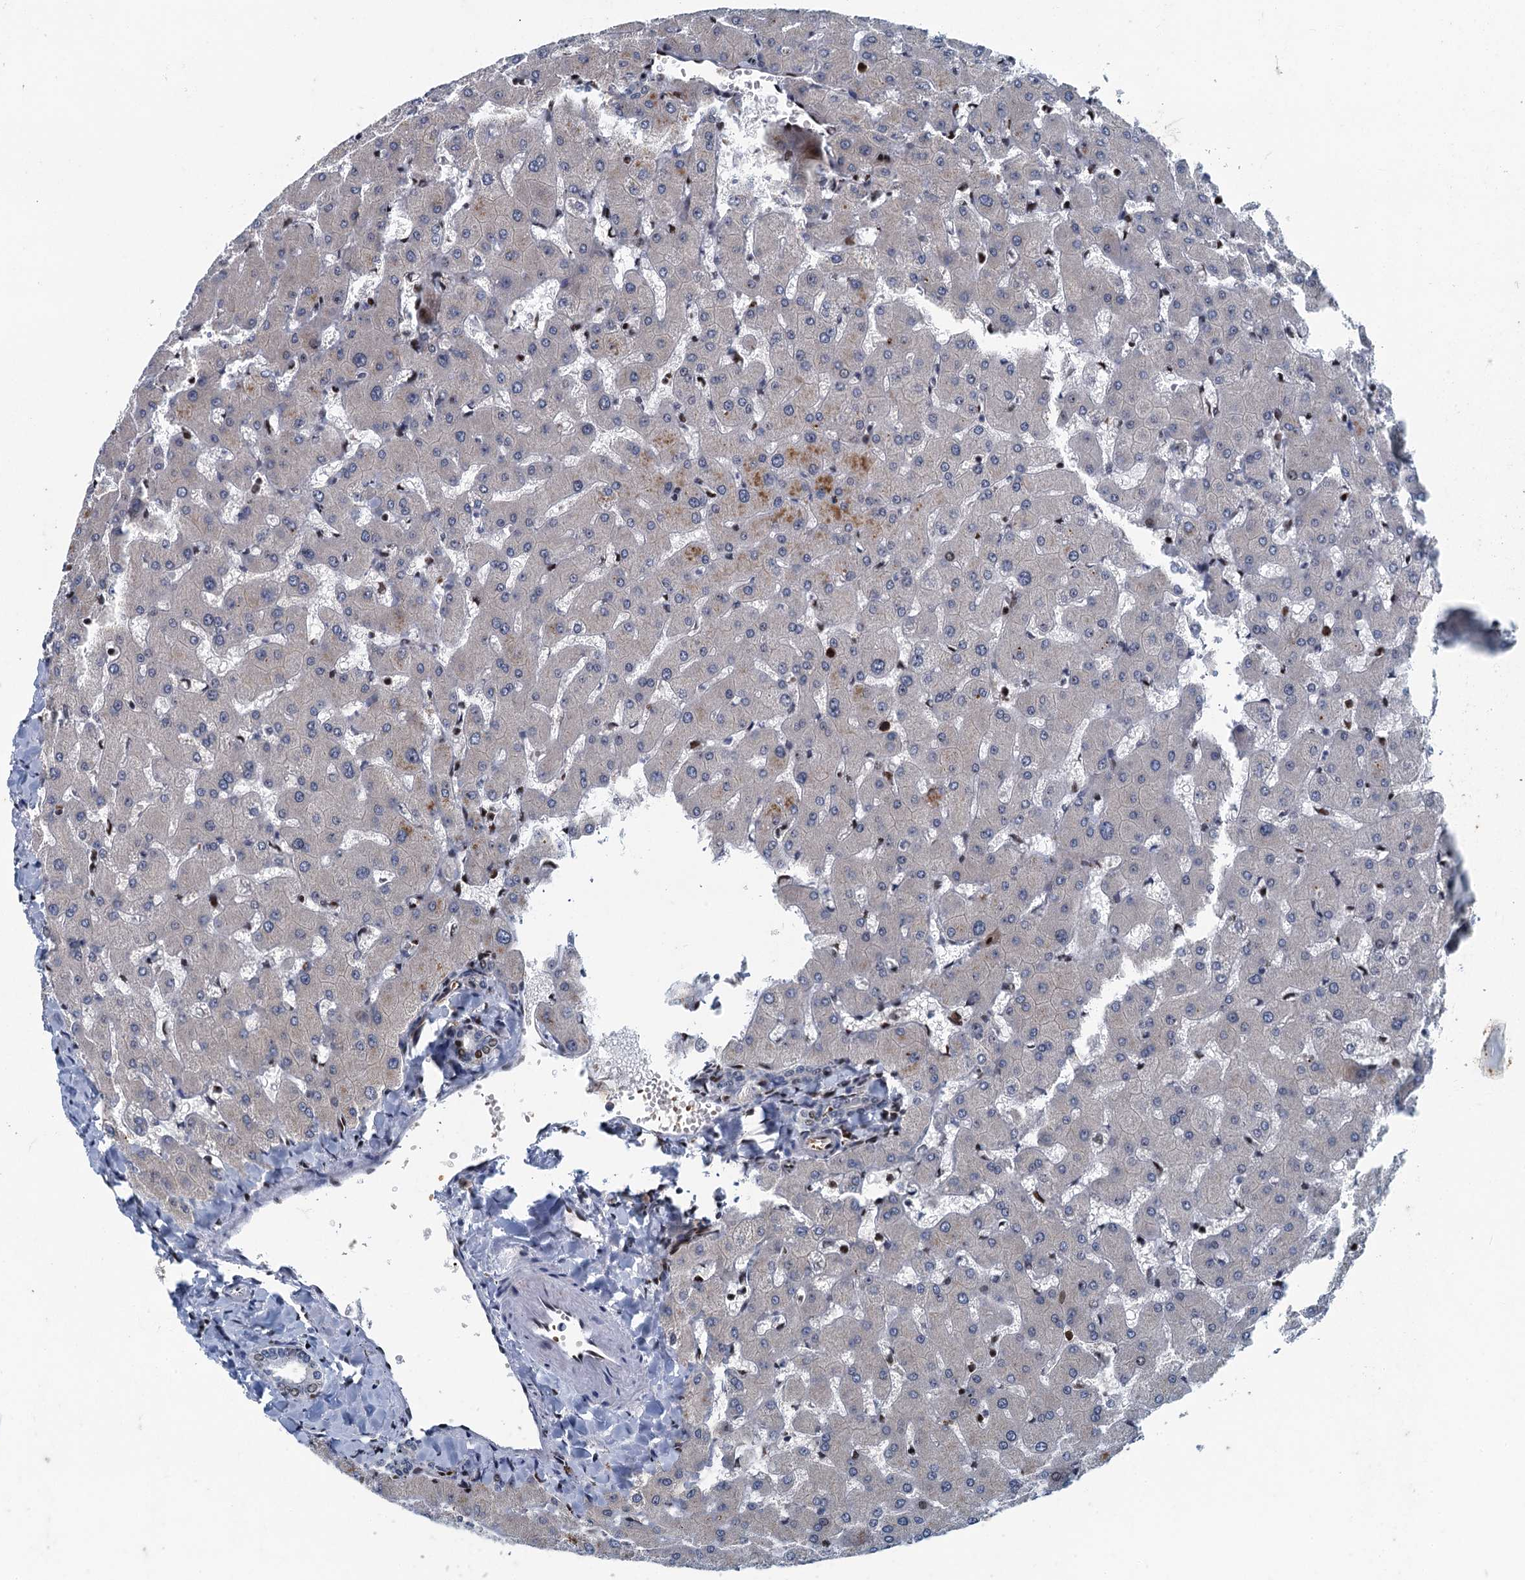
{"staining": {"intensity": "moderate", "quantity": "<25%", "location": "nuclear"}, "tissue": "liver", "cell_type": "Cholangiocytes", "image_type": "normal", "snomed": [{"axis": "morphology", "description": "Normal tissue, NOS"}, {"axis": "topography", "description": "Liver"}], "caption": "Immunohistochemical staining of benign liver demonstrates low levels of moderate nuclear positivity in about <25% of cholangiocytes.", "gene": "ANKRD13D", "patient": {"sex": "female", "age": 63}}